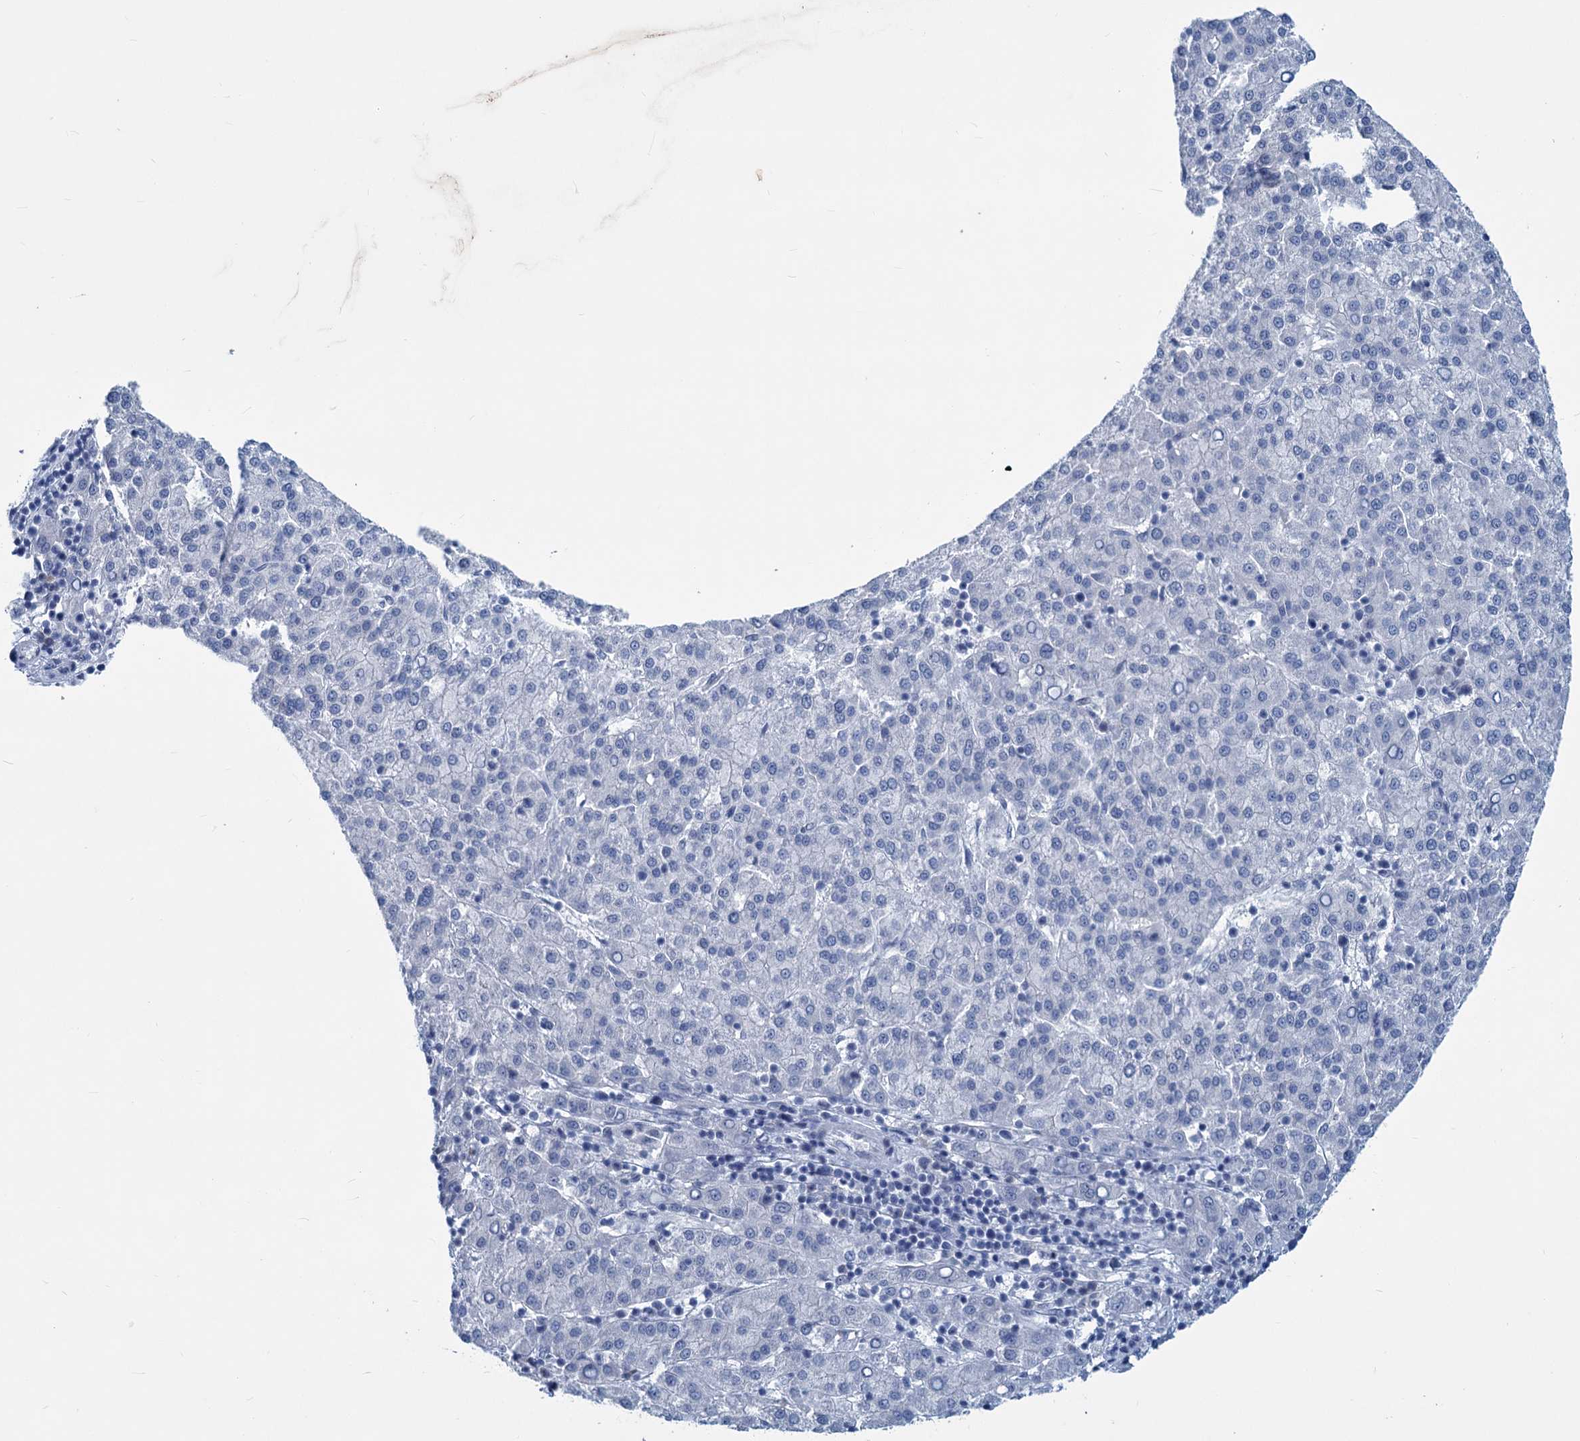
{"staining": {"intensity": "negative", "quantity": "none", "location": "none"}, "tissue": "liver cancer", "cell_type": "Tumor cells", "image_type": "cancer", "snomed": [{"axis": "morphology", "description": "Carcinoma, Hepatocellular, NOS"}, {"axis": "topography", "description": "Liver"}], "caption": "Immunohistochemistry histopathology image of hepatocellular carcinoma (liver) stained for a protein (brown), which displays no staining in tumor cells. Brightfield microscopy of IHC stained with DAB (brown) and hematoxylin (blue), captured at high magnification.", "gene": "NEU3", "patient": {"sex": "female", "age": 58}}